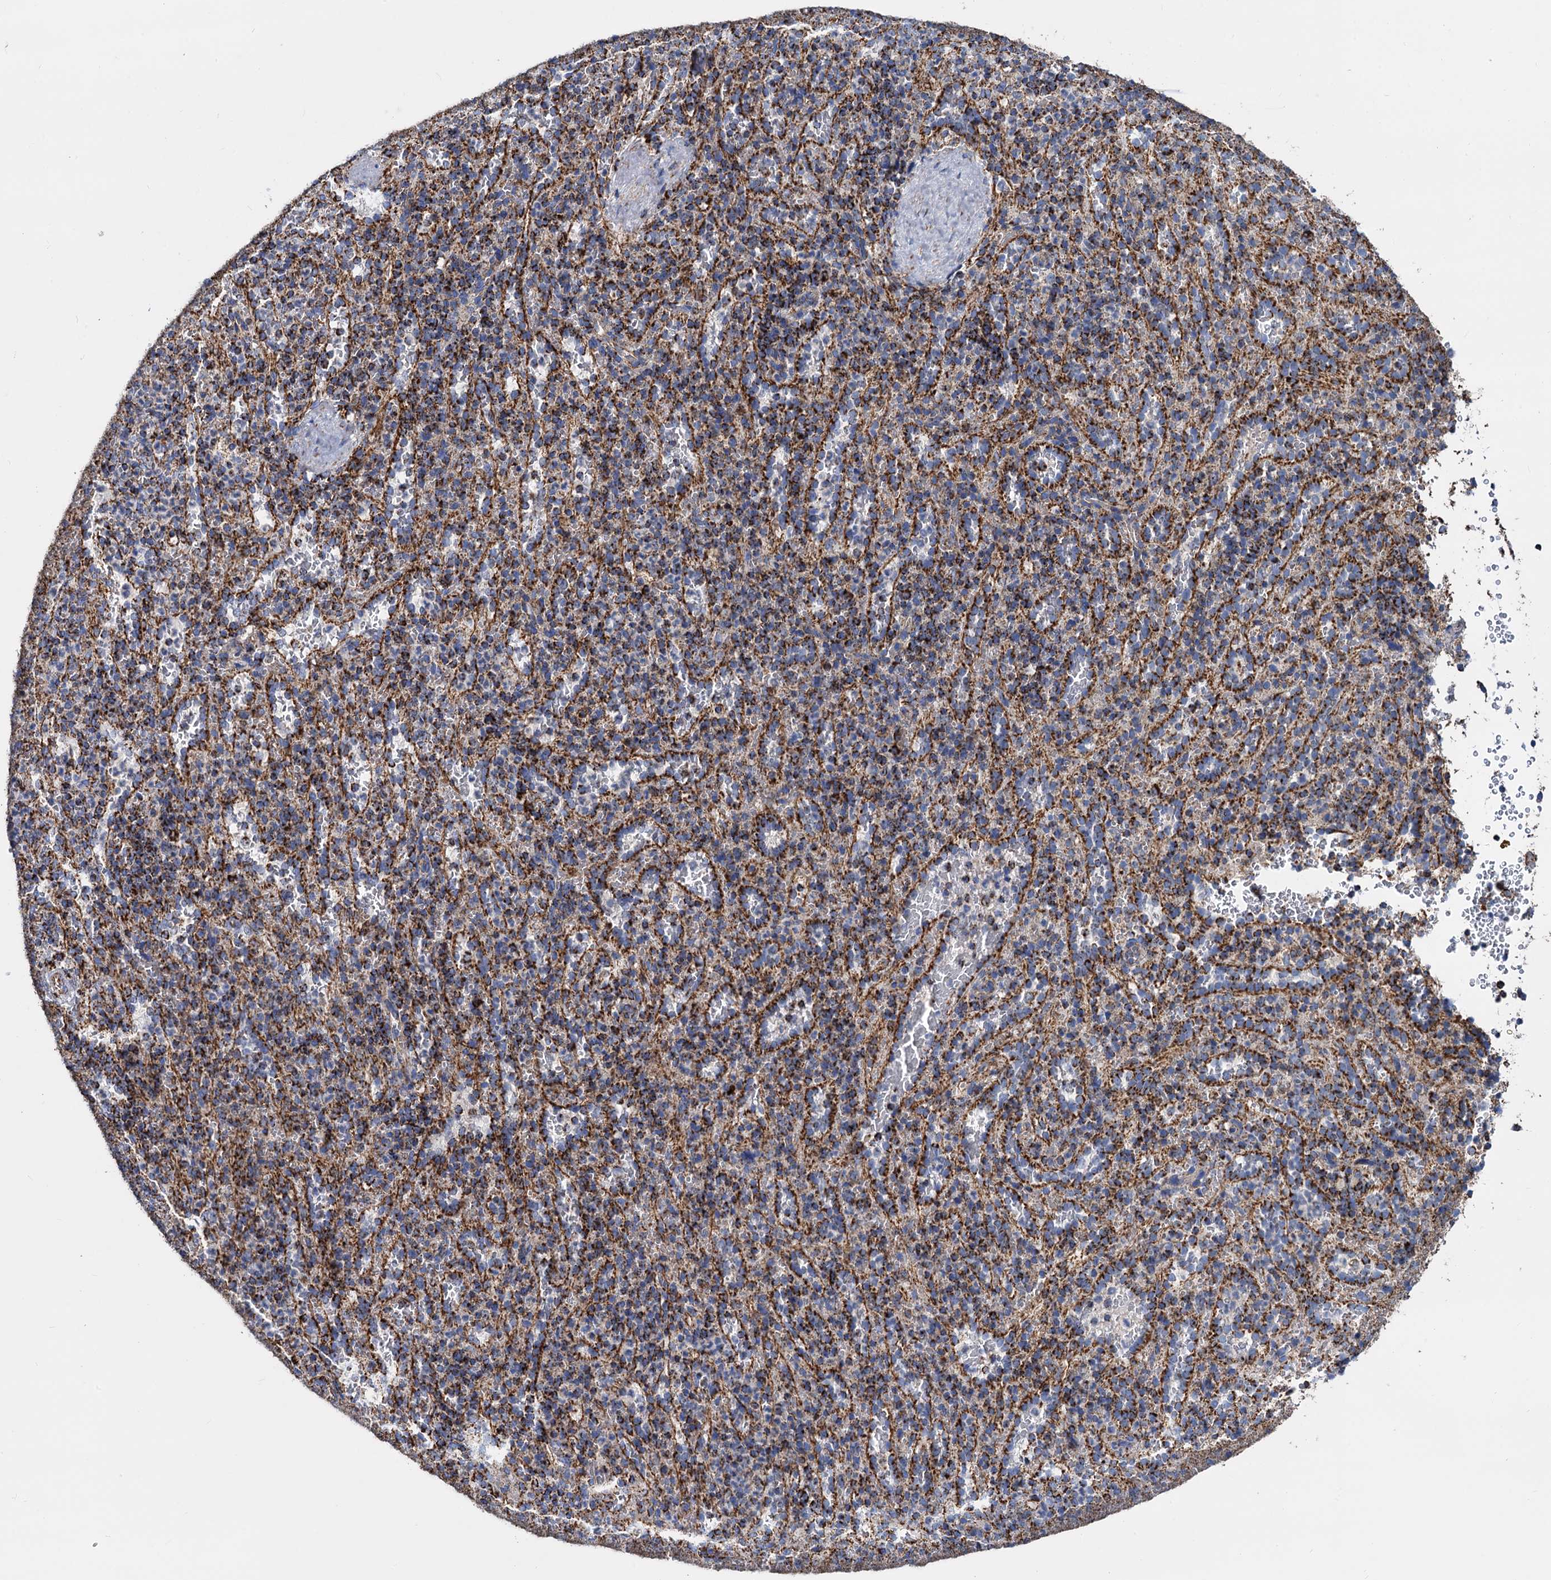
{"staining": {"intensity": "strong", "quantity": "25%-75%", "location": "cytoplasmic/membranous"}, "tissue": "spleen", "cell_type": "Cells in red pulp", "image_type": "normal", "snomed": [{"axis": "morphology", "description": "Normal tissue, NOS"}, {"axis": "topography", "description": "Spleen"}], "caption": "Protein staining displays strong cytoplasmic/membranous expression in approximately 25%-75% of cells in red pulp in normal spleen. Using DAB (3,3'-diaminobenzidine) (brown) and hematoxylin (blue) stains, captured at high magnification using brightfield microscopy.", "gene": "TIMM10", "patient": {"sex": "female", "age": 21}}